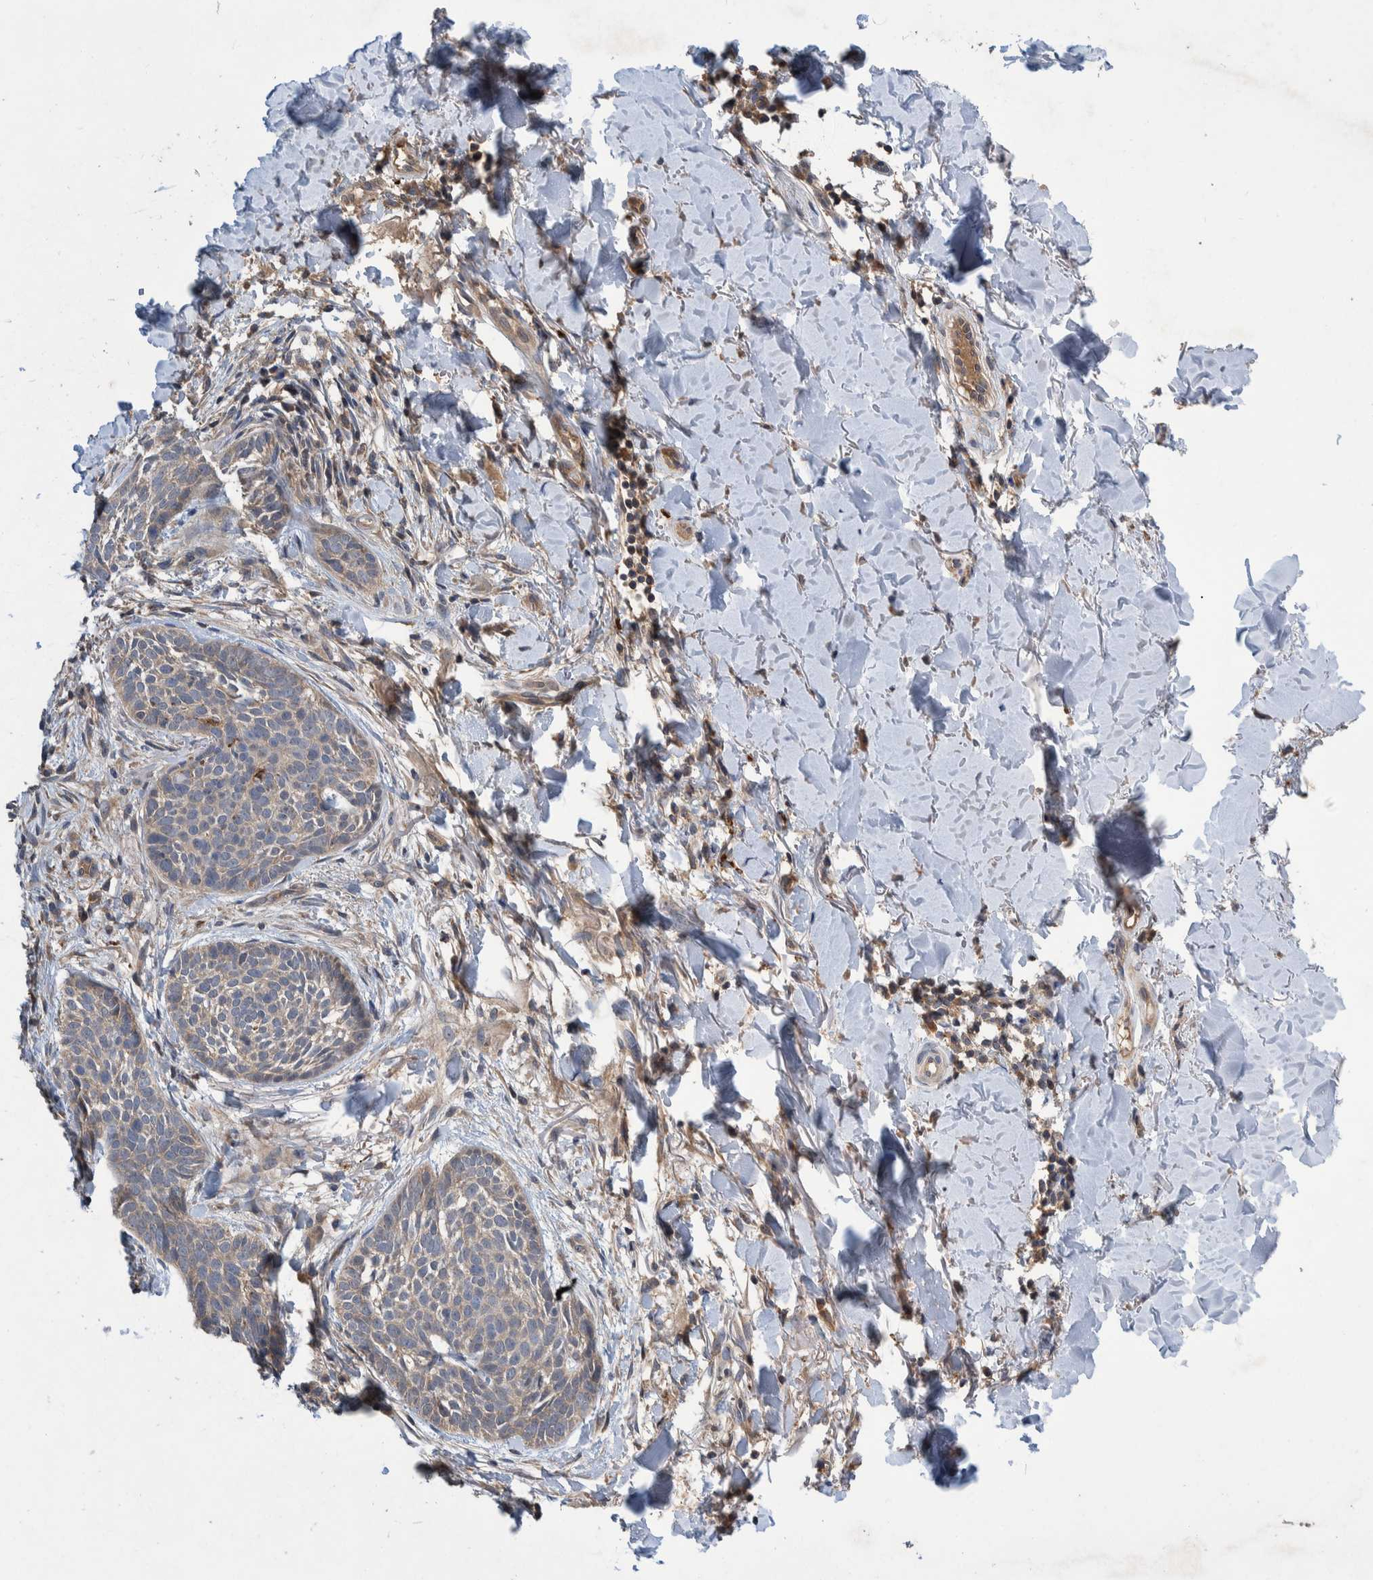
{"staining": {"intensity": "weak", "quantity": "25%-75%", "location": "cytoplasmic/membranous"}, "tissue": "skin cancer", "cell_type": "Tumor cells", "image_type": "cancer", "snomed": [{"axis": "morphology", "description": "Normal tissue, NOS"}, {"axis": "morphology", "description": "Basal cell carcinoma"}, {"axis": "topography", "description": "Skin"}], "caption": "Immunohistochemical staining of skin basal cell carcinoma reveals low levels of weak cytoplasmic/membranous protein expression in about 25%-75% of tumor cells.", "gene": "PLPBP", "patient": {"sex": "male", "age": 67}}